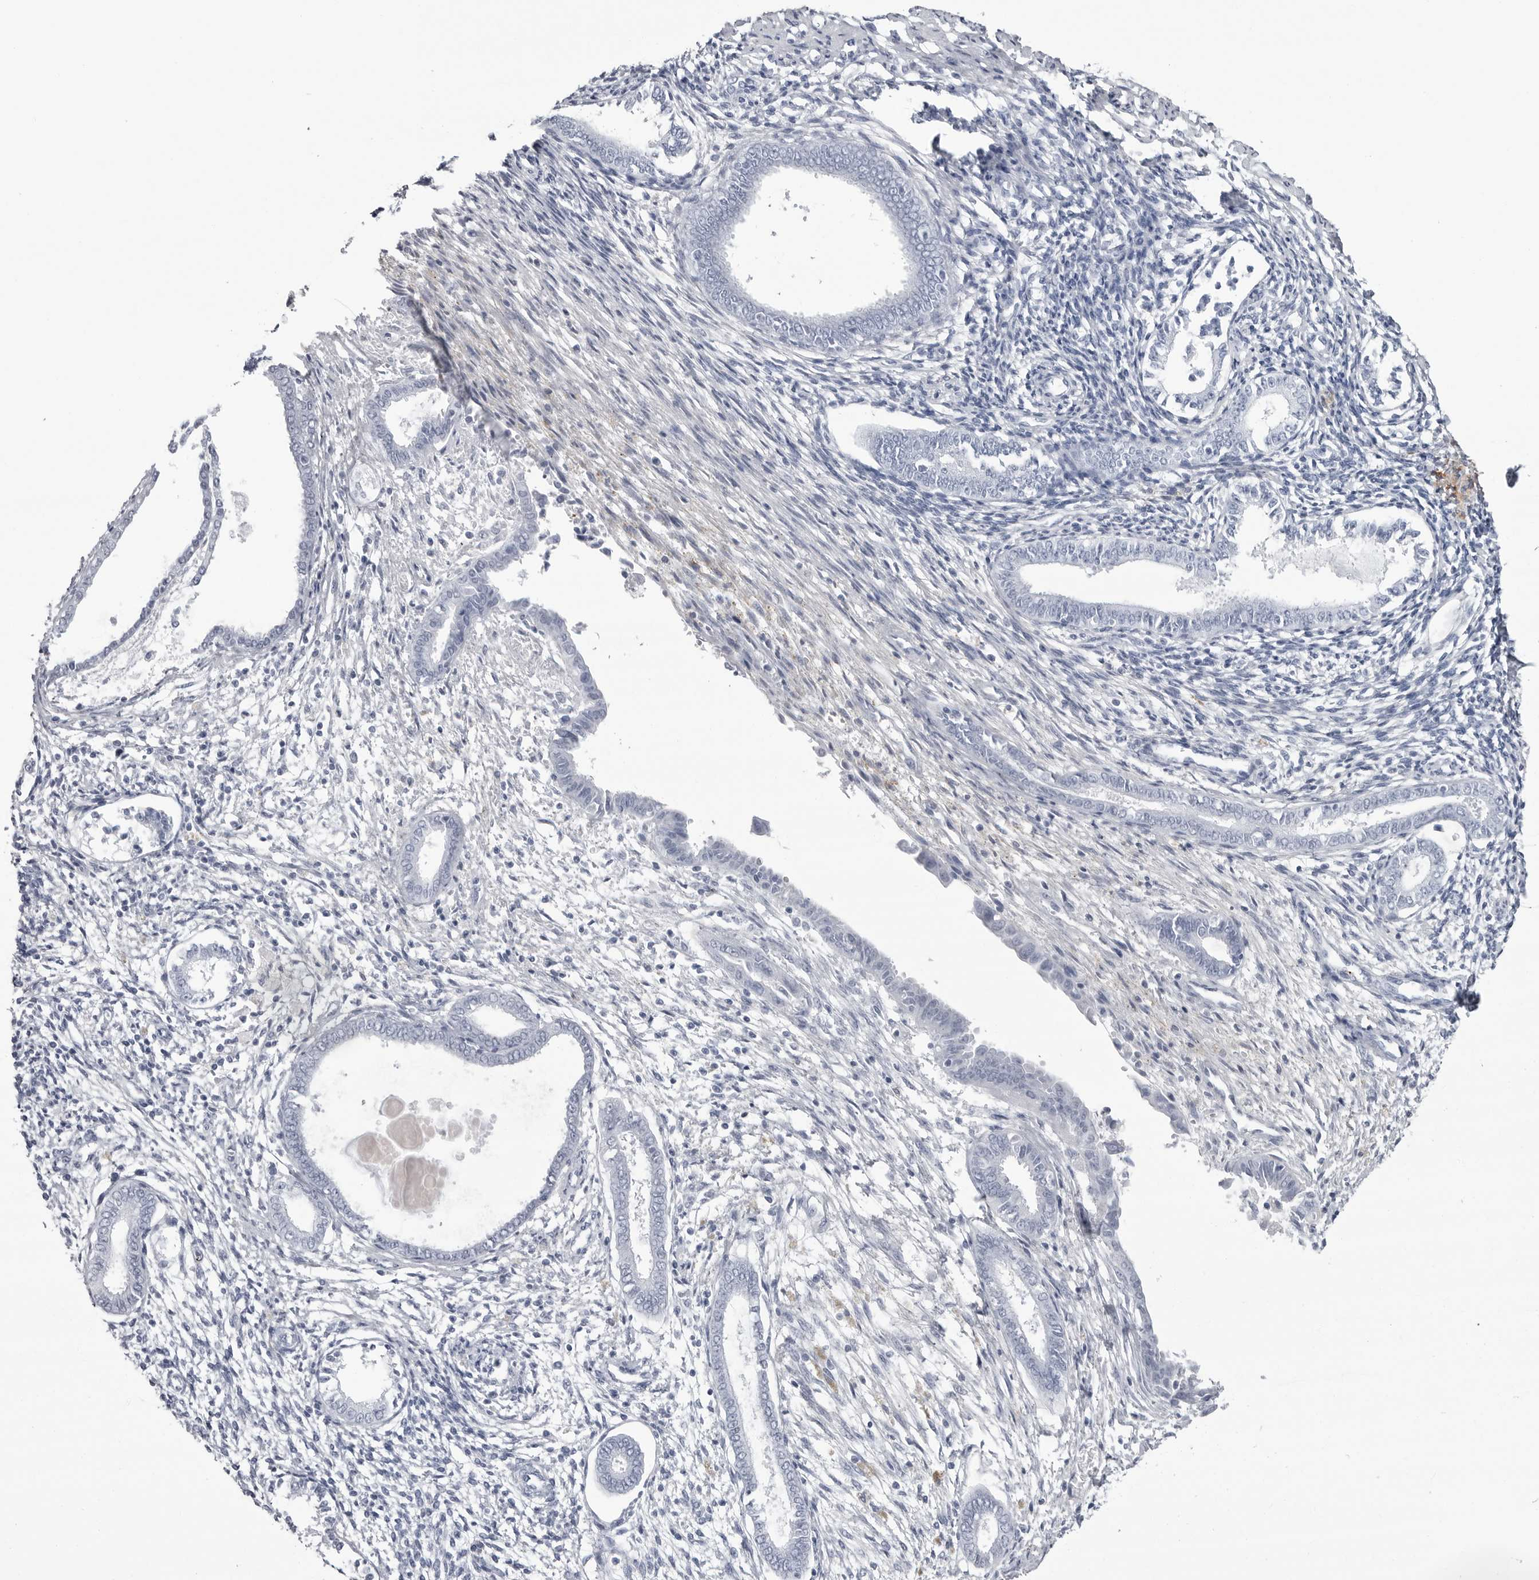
{"staining": {"intensity": "negative", "quantity": "none", "location": "none"}, "tissue": "endometrium", "cell_type": "Cells in endometrial stroma", "image_type": "normal", "snomed": [{"axis": "morphology", "description": "Normal tissue, NOS"}, {"axis": "topography", "description": "Endometrium"}], "caption": "Normal endometrium was stained to show a protein in brown. There is no significant staining in cells in endometrial stroma. (DAB immunohistochemistry visualized using brightfield microscopy, high magnification).", "gene": "COL26A1", "patient": {"sex": "female", "age": 56}}